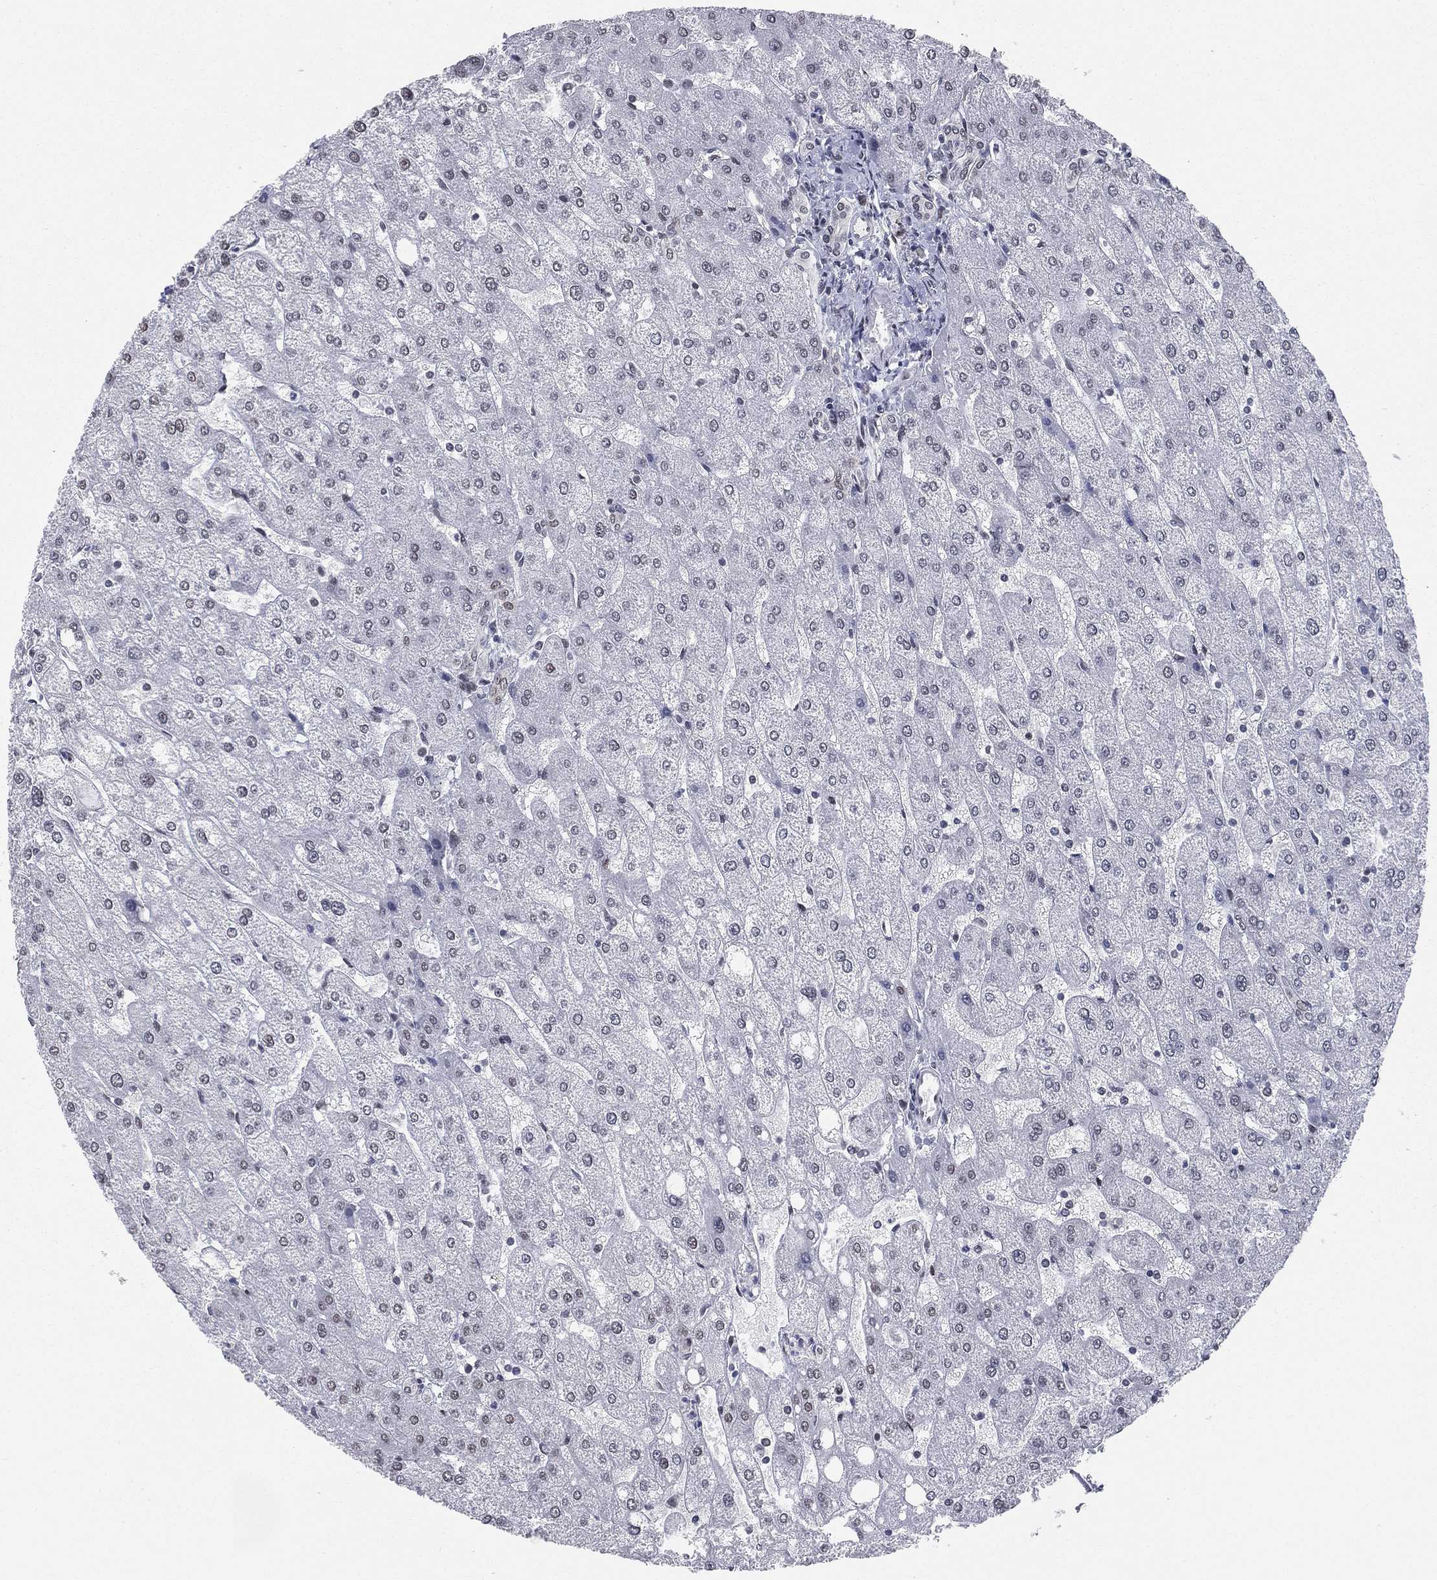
{"staining": {"intensity": "negative", "quantity": "none", "location": "none"}, "tissue": "liver", "cell_type": "Cholangiocytes", "image_type": "normal", "snomed": [{"axis": "morphology", "description": "Normal tissue, NOS"}, {"axis": "topography", "description": "Liver"}], "caption": "Immunohistochemical staining of unremarkable liver reveals no significant positivity in cholangiocytes.", "gene": "FUBP3", "patient": {"sex": "male", "age": 67}}